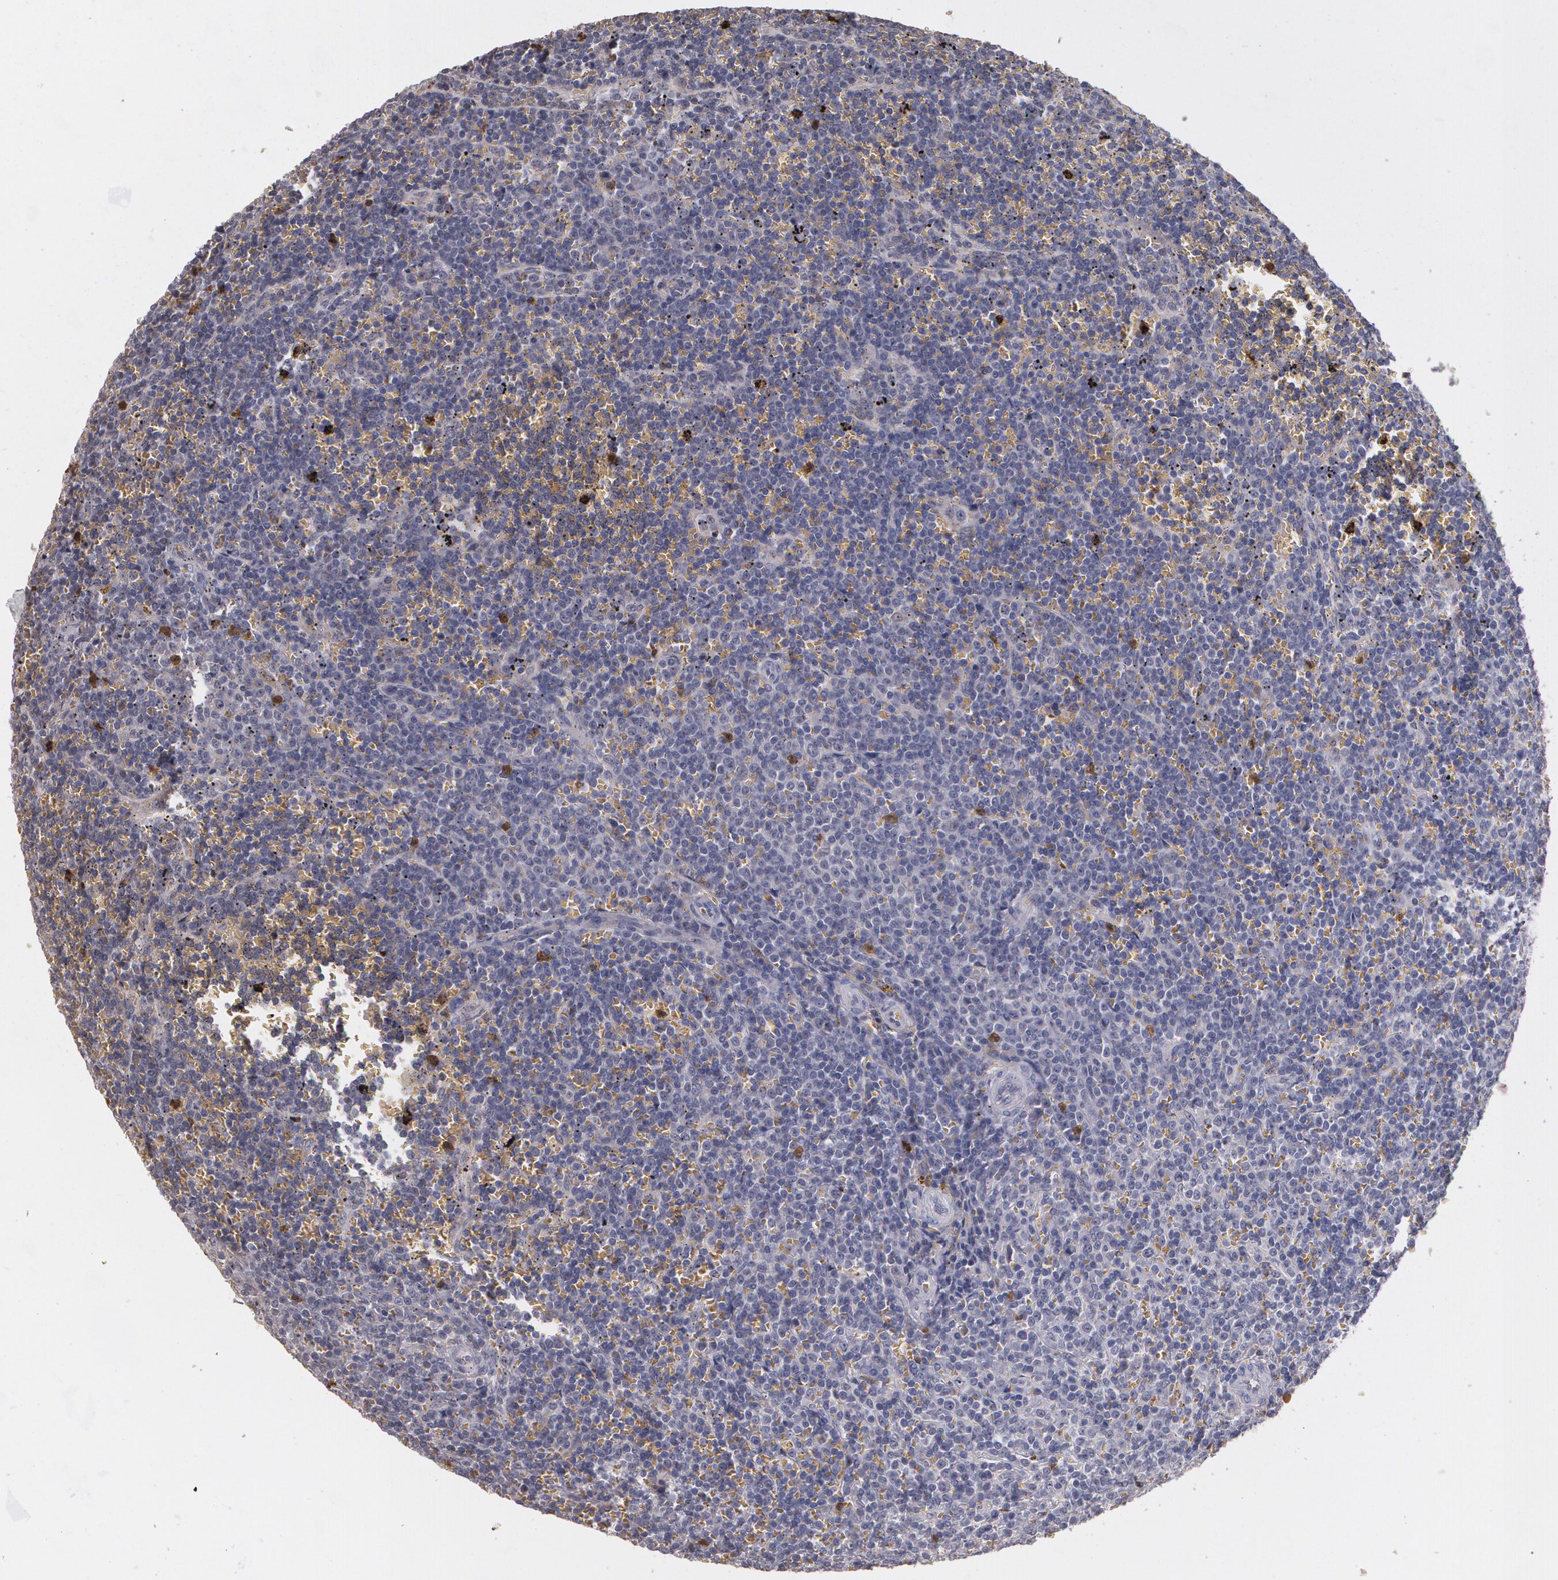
{"staining": {"intensity": "weak", "quantity": "25%-75%", "location": "cytoplasmic/membranous"}, "tissue": "lymphoma", "cell_type": "Tumor cells", "image_type": "cancer", "snomed": [{"axis": "morphology", "description": "Malignant lymphoma, non-Hodgkin's type, Low grade"}, {"axis": "topography", "description": "Spleen"}], "caption": "Immunohistochemical staining of low-grade malignant lymphoma, non-Hodgkin's type shows low levels of weak cytoplasmic/membranous protein positivity in about 25%-75% of tumor cells.", "gene": "PTS", "patient": {"sex": "male", "age": 80}}